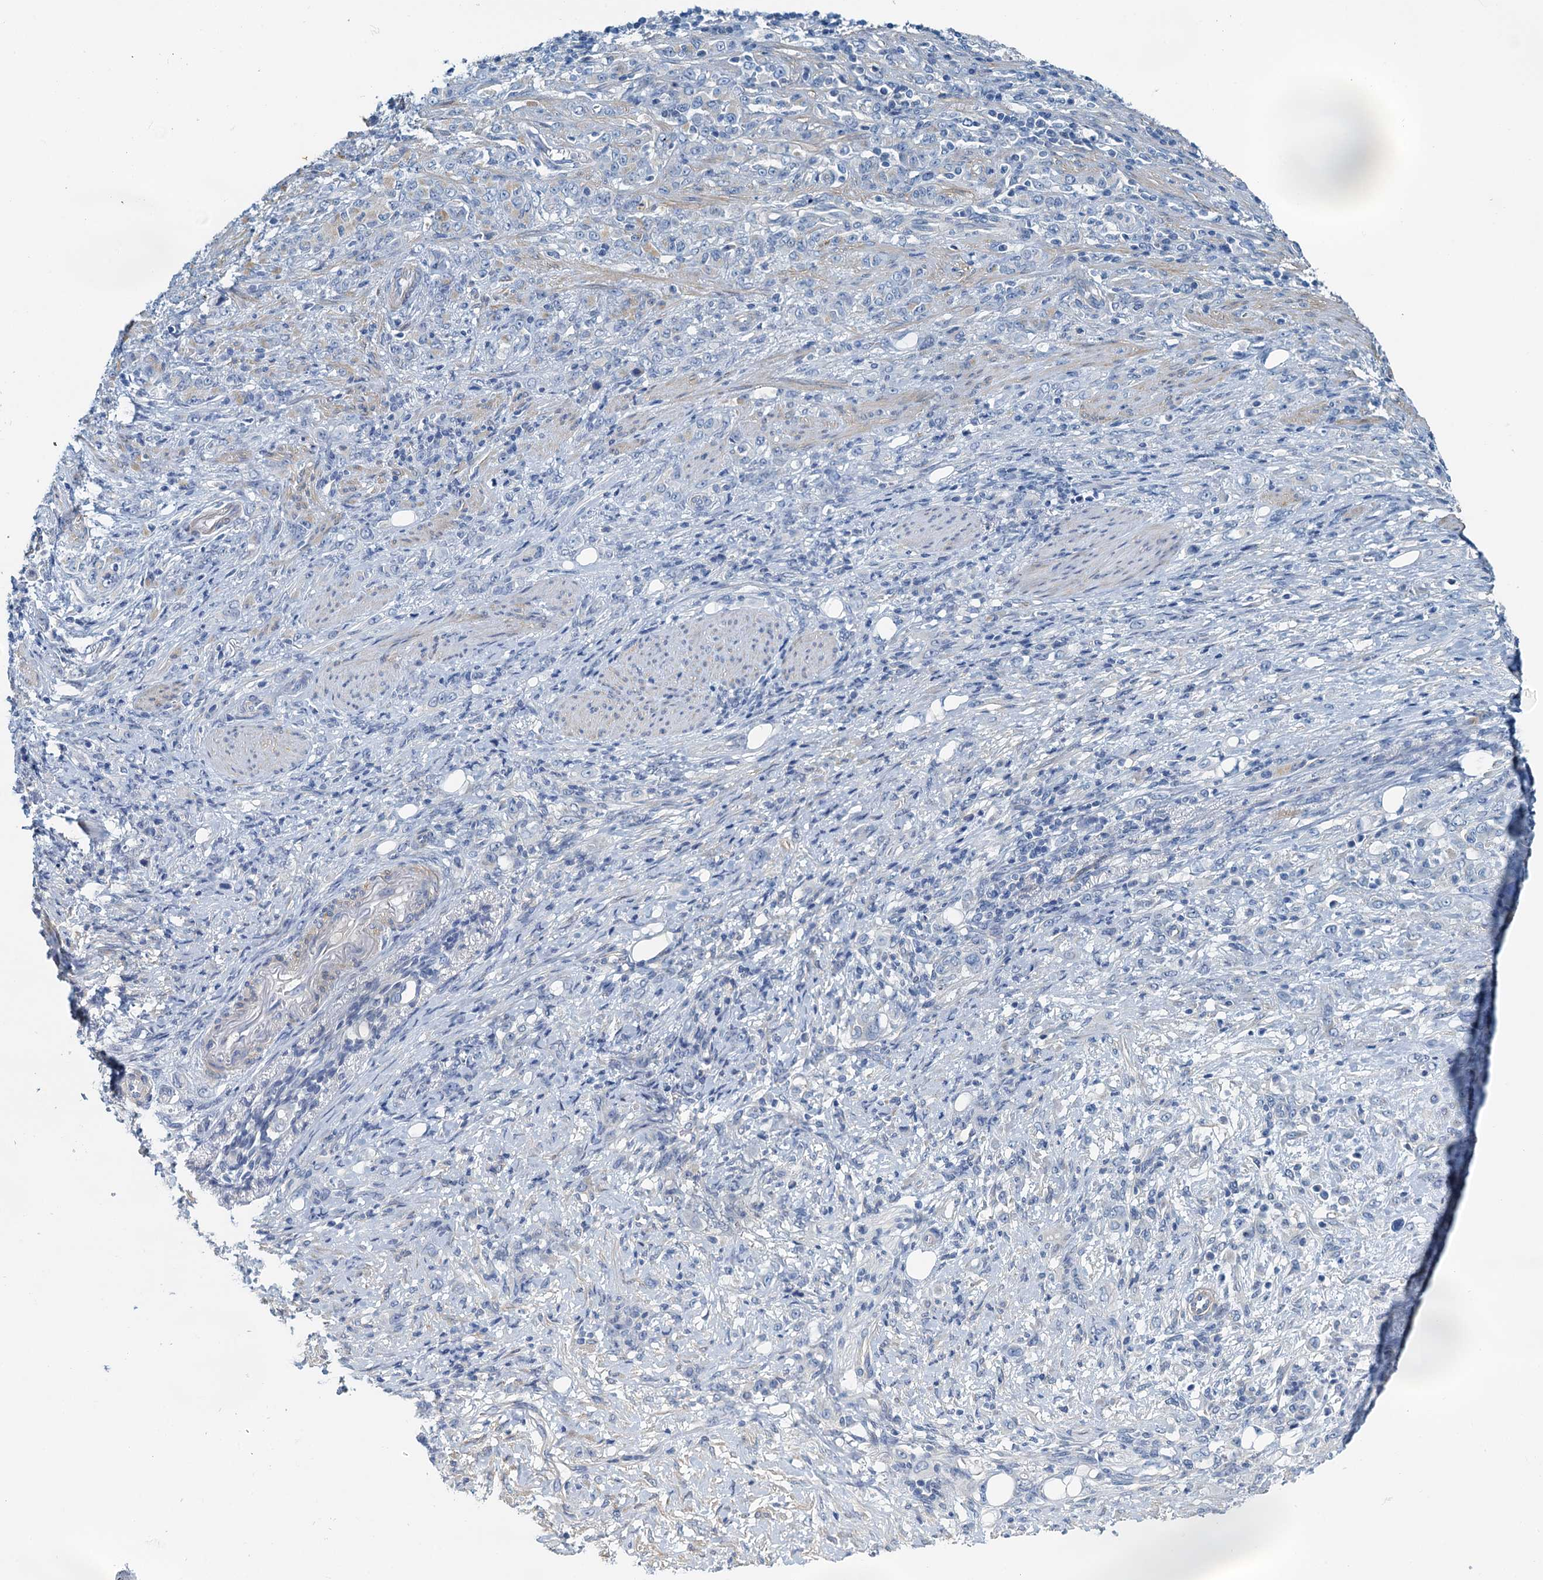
{"staining": {"intensity": "negative", "quantity": "none", "location": "none"}, "tissue": "stomach cancer", "cell_type": "Tumor cells", "image_type": "cancer", "snomed": [{"axis": "morphology", "description": "Adenocarcinoma, NOS"}, {"axis": "topography", "description": "Stomach"}], "caption": "A histopathology image of stomach adenocarcinoma stained for a protein demonstrates no brown staining in tumor cells. (Stains: DAB immunohistochemistry with hematoxylin counter stain, Microscopy: brightfield microscopy at high magnification).", "gene": "DTD1", "patient": {"sex": "female", "age": 79}}